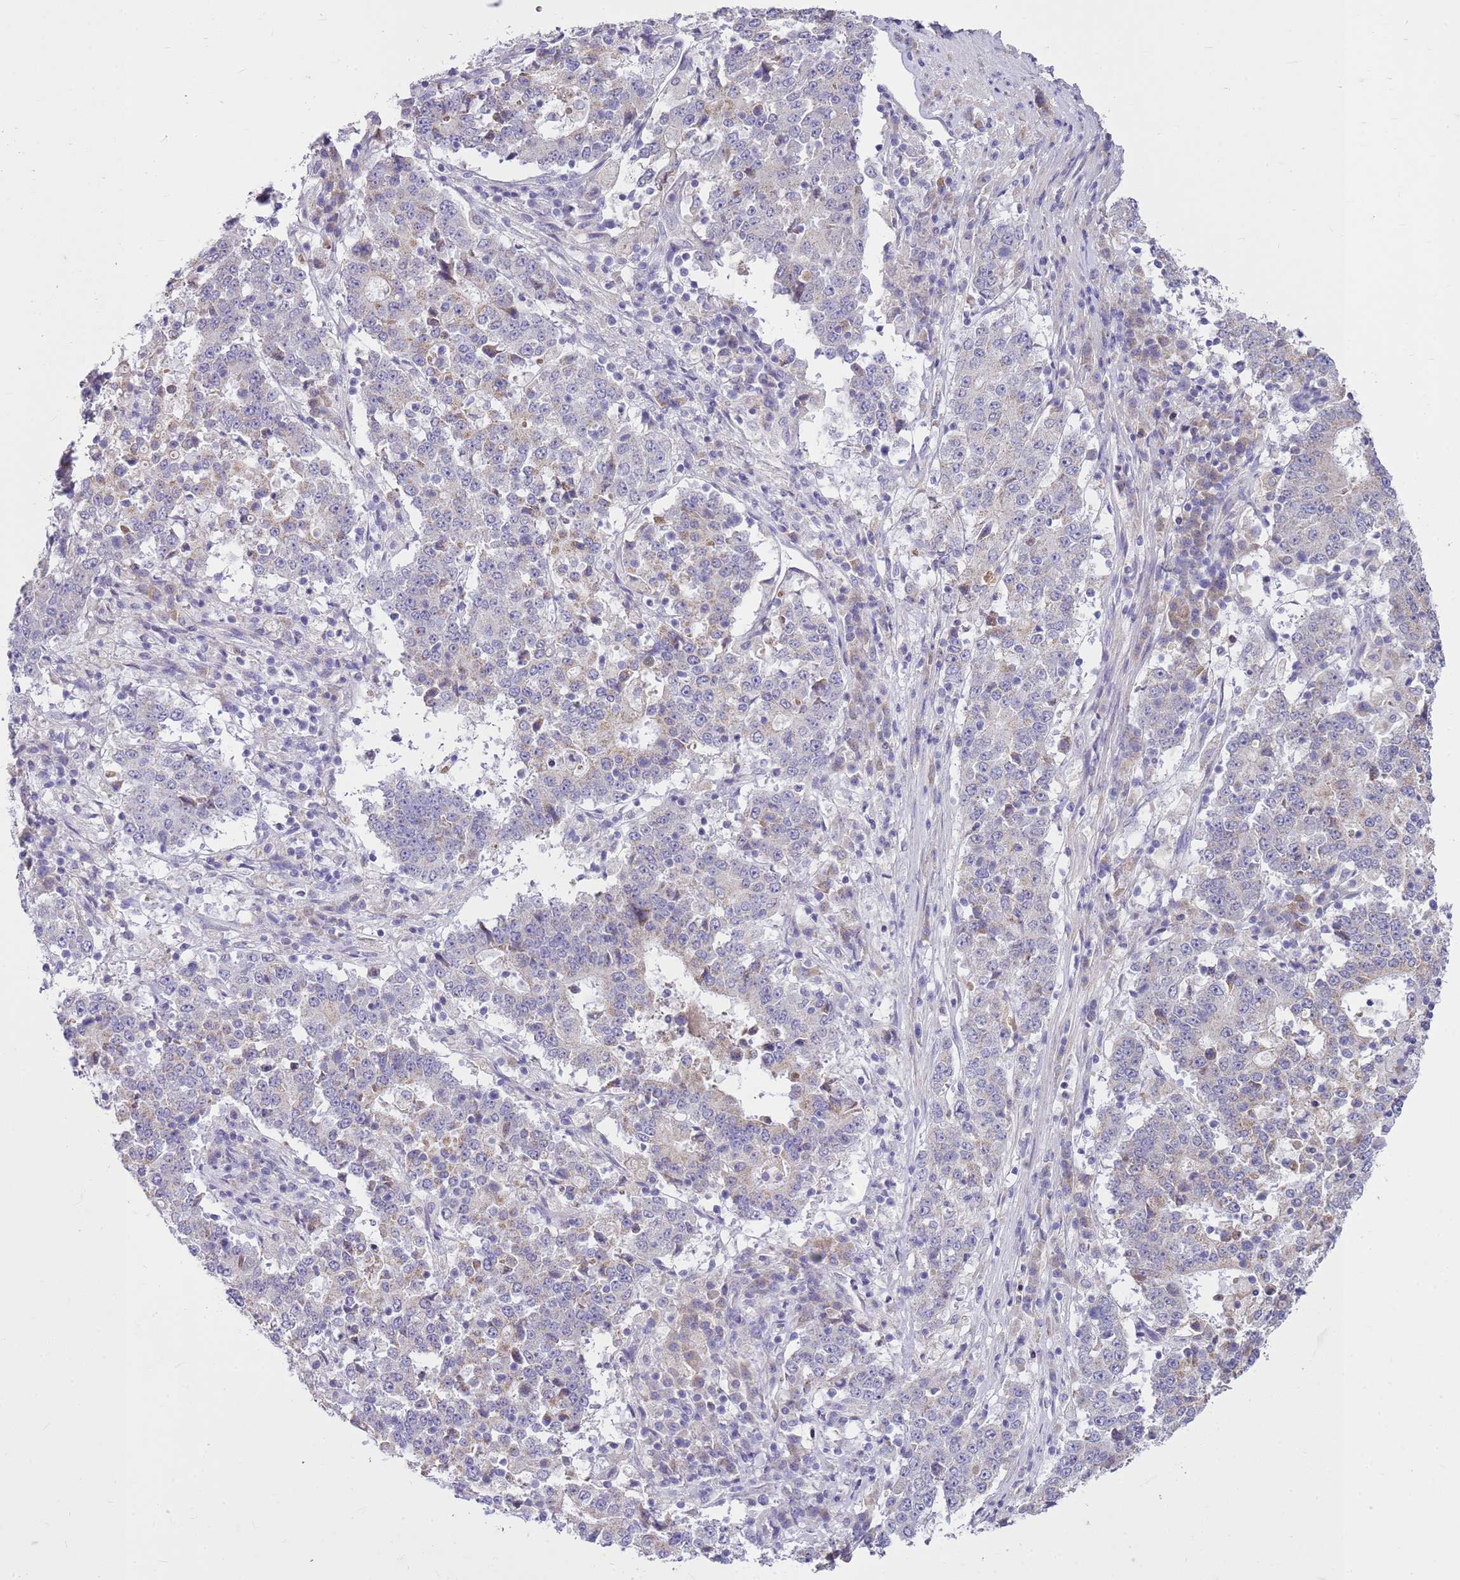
{"staining": {"intensity": "weak", "quantity": "<25%", "location": "cytoplasmic/membranous"}, "tissue": "stomach cancer", "cell_type": "Tumor cells", "image_type": "cancer", "snomed": [{"axis": "morphology", "description": "Adenocarcinoma, NOS"}, {"axis": "topography", "description": "Stomach"}], "caption": "A high-resolution micrograph shows immunohistochemistry staining of stomach cancer, which shows no significant positivity in tumor cells.", "gene": "FABP2", "patient": {"sex": "male", "age": 59}}